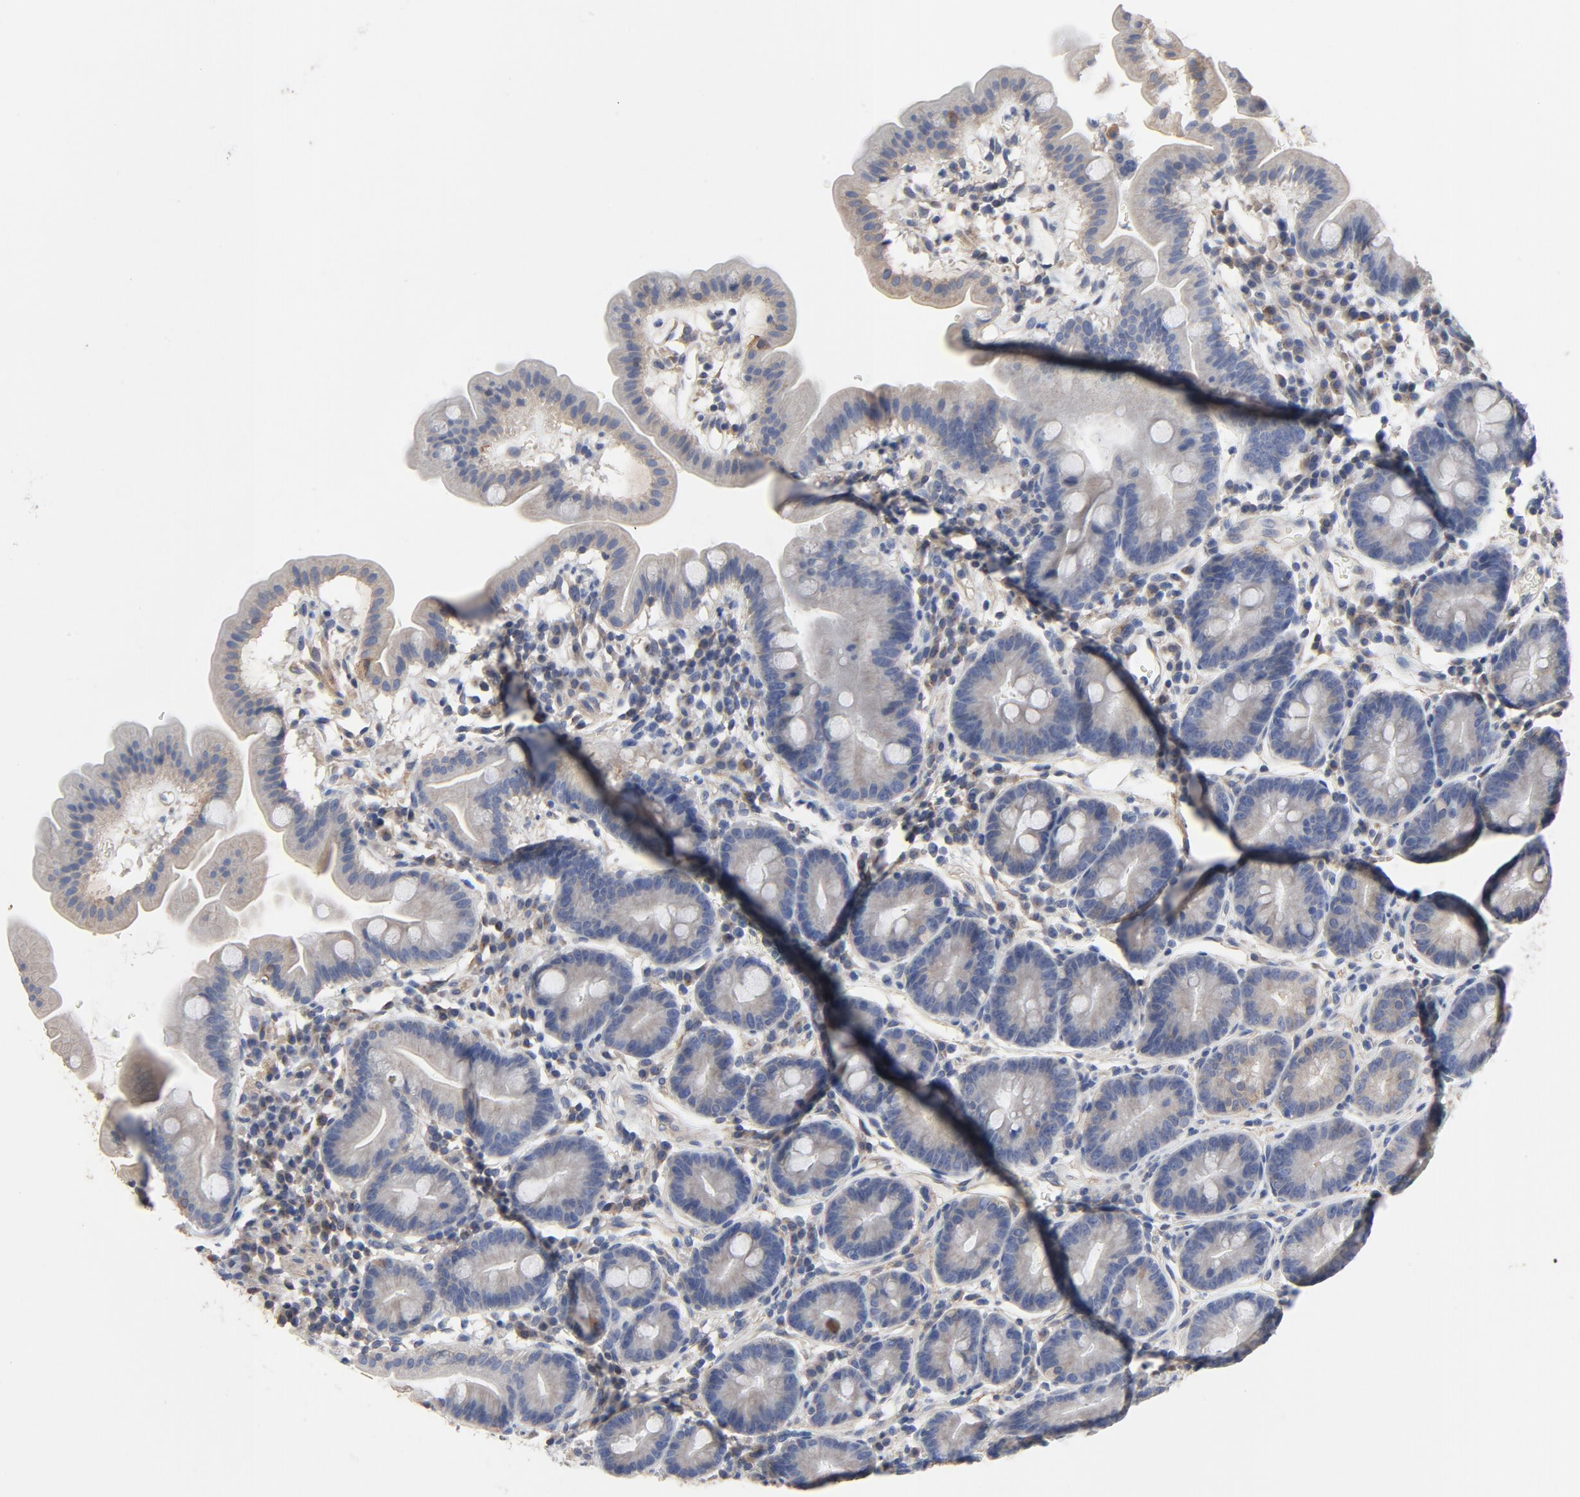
{"staining": {"intensity": "weak", "quantity": "<25%", "location": "cytoplasmic/membranous"}, "tissue": "duodenum", "cell_type": "Glandular cells", "image_type": "normal", "snomed": [{"axis": "morphology", "description": "Normal tissue, NOS"}, {"axis": "topography", "description": "Duodenum"}], "caption": "An IHC micrograph of normal duodenum is shown. There is no staining in glandular cells of duodenum.", "gene": "DYNLT3", "patient": {"sex": "male", "age": 50}}